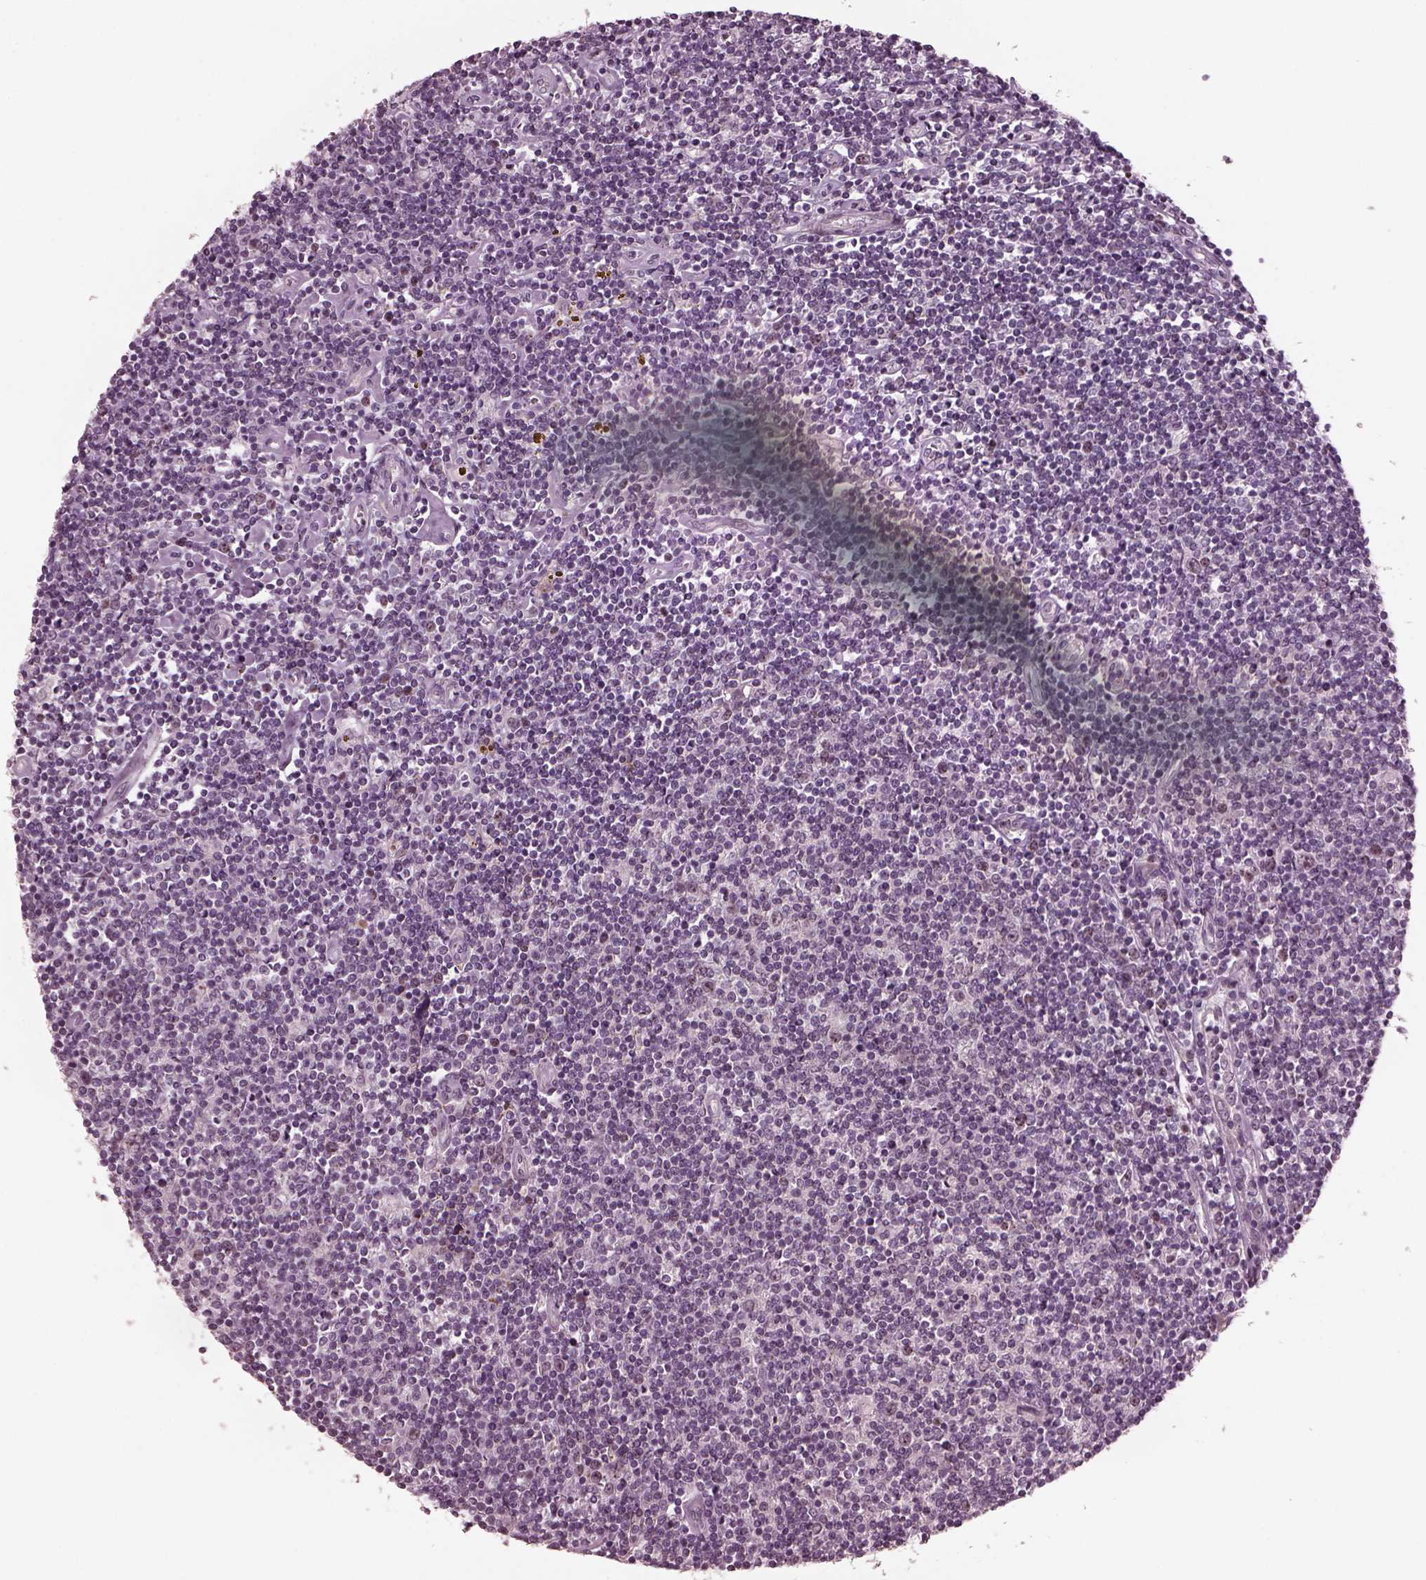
{"staining": {"intensity": "negative", "quantity": "none", "location": "none"}, "tissue": "lymphoma", "cell_type": "Tumor cells", "image_type": "cancer", "snomed": [{"axis": "morphology", "description": "Hodgkin's disease, NOS"}, {"axis": "topography", "description": "Lymph node"}], "caption": "Lymphoma stained for a protein using IHC reveals no expression tumor cells.", "gene": "SAXO1", "patient": {"sex": "male", "age": 40}}